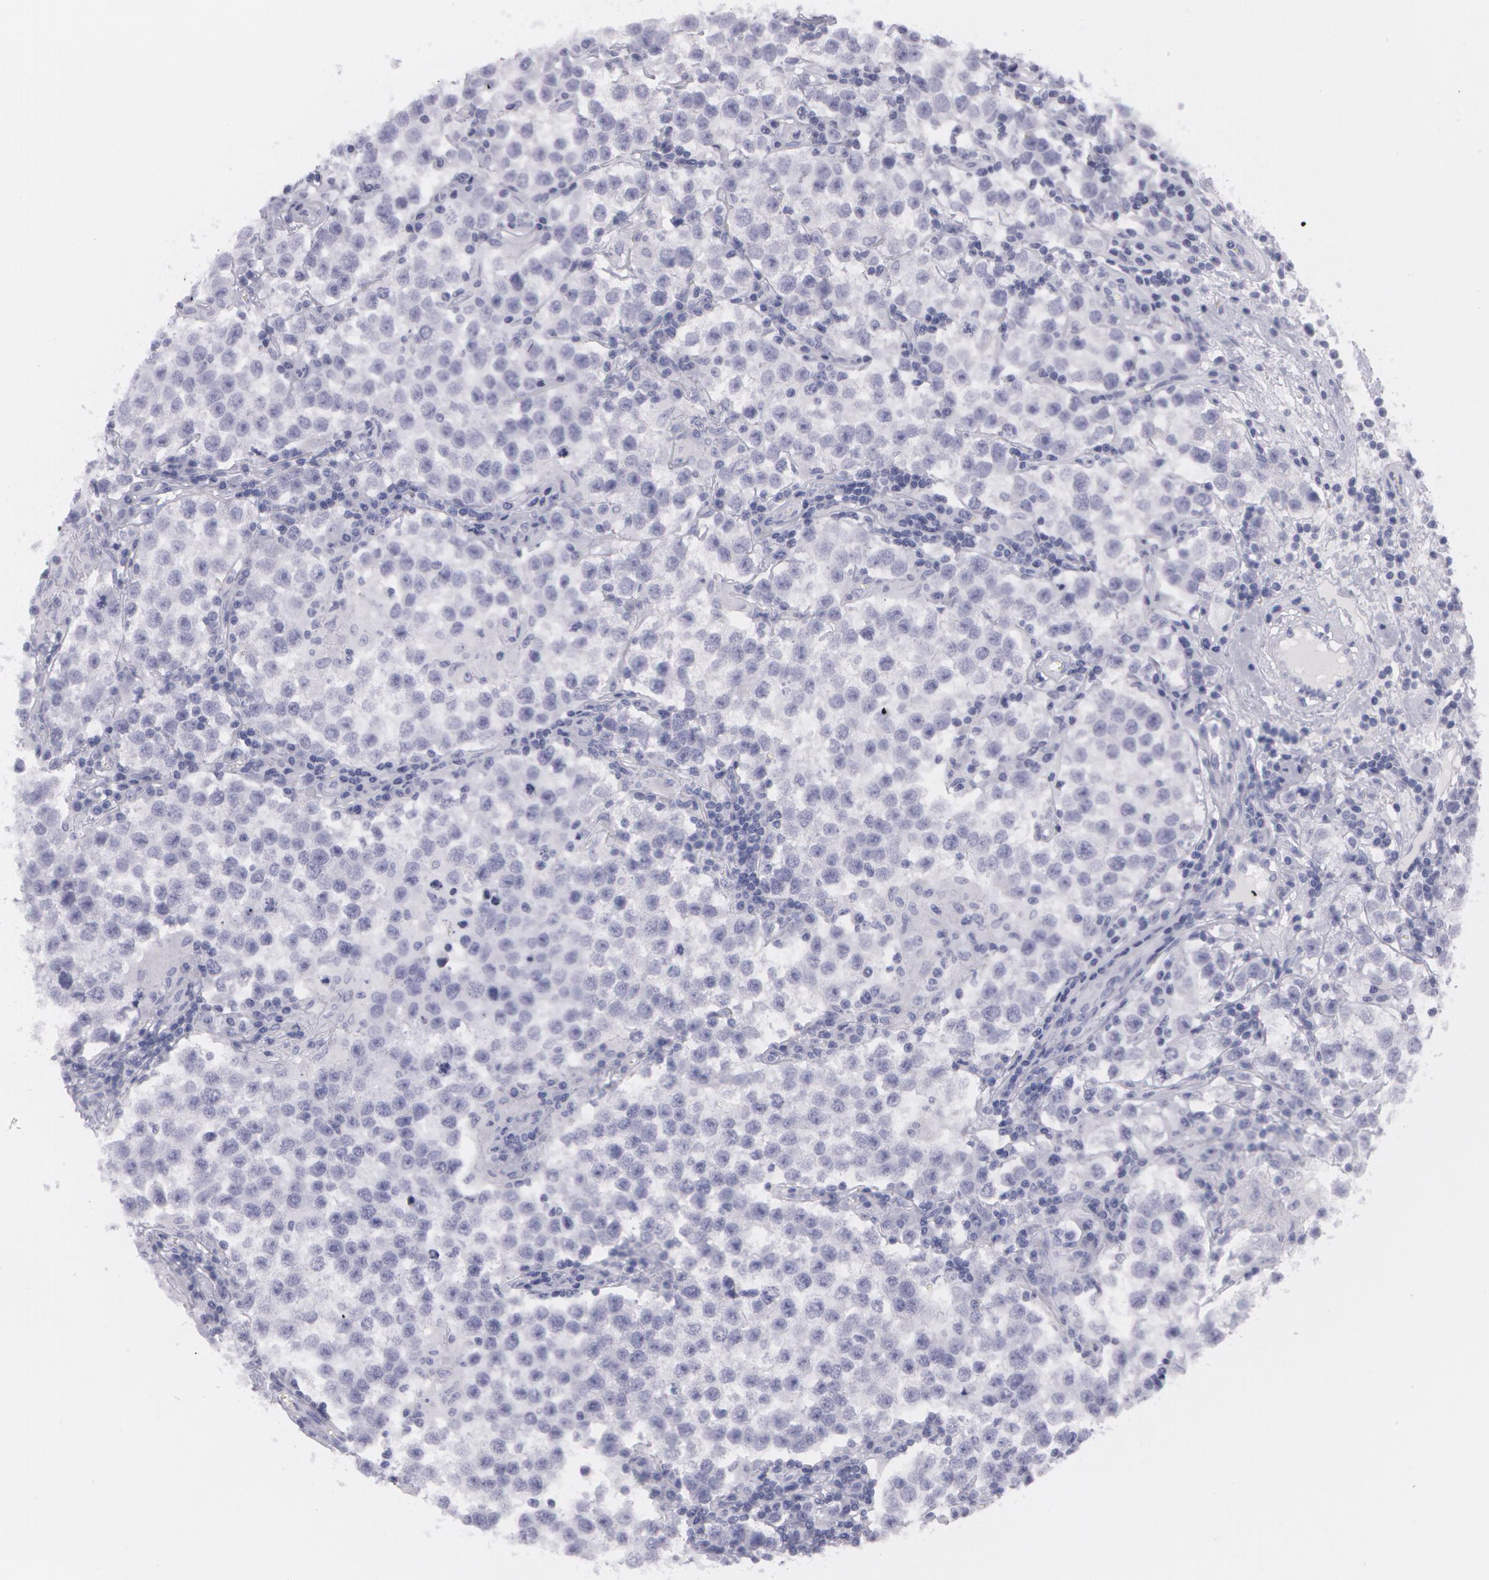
{"staining": {"intensity": "negative", "quantity": "none", "location": "none"}, "tissue": "testis cancer", "cell_type": "Tumor cells", "image_type": "cancer", "snomed": [{"axis": "morphology", "description": "Seminoma, NOS"}, {"axis": "topography", "description": "Testis"}], "caption": "High power microscopy image of an IHC image of testis cancer, revealing no significant positivity in tumor cells.", "gene": "AMACR", "patient": {"sex": "male", "age": 36}}